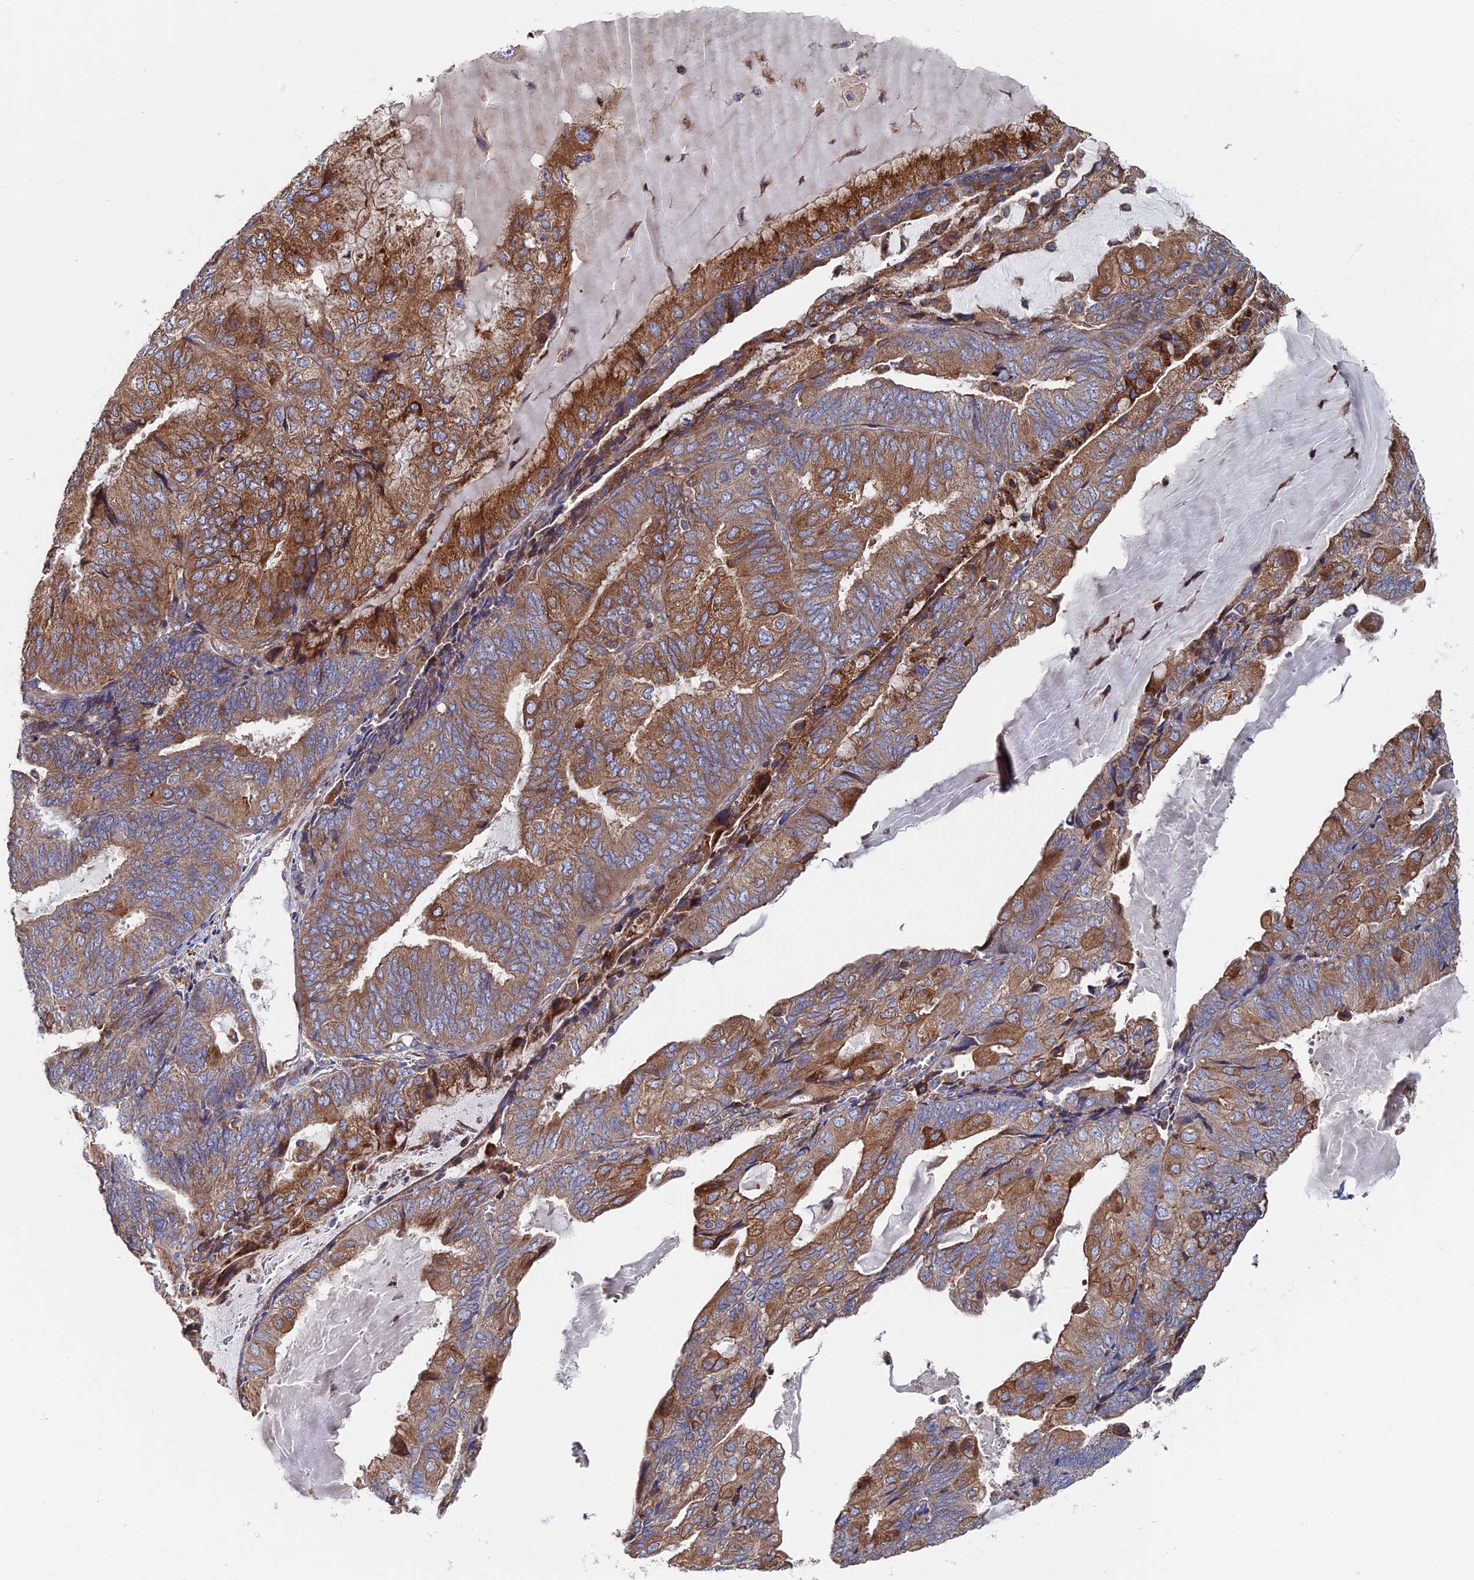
{"staining": {"intensity": "moderate", "quantity": ">75%", "location": "cytoplasmic/membranous"}, "tissue": "endometrial cancer", "cell_type": "Tumor cells", "image_type": "cancer", "snomed": [{"axis": "morphology", "description": "Adenocarcinoma, NOS"}, {"axis": "topography", "description": "Endometrium"}], "caption": "The histopathology image demonstrates immunohistochemical staining of adenocarcinoma (endometrial). There is moderate cytoplasmic/membranous staining is seen in approximately >75% of tumor cells.", "gene": "DNAJC3", "patient": {"sex": "female", "age": 81}}